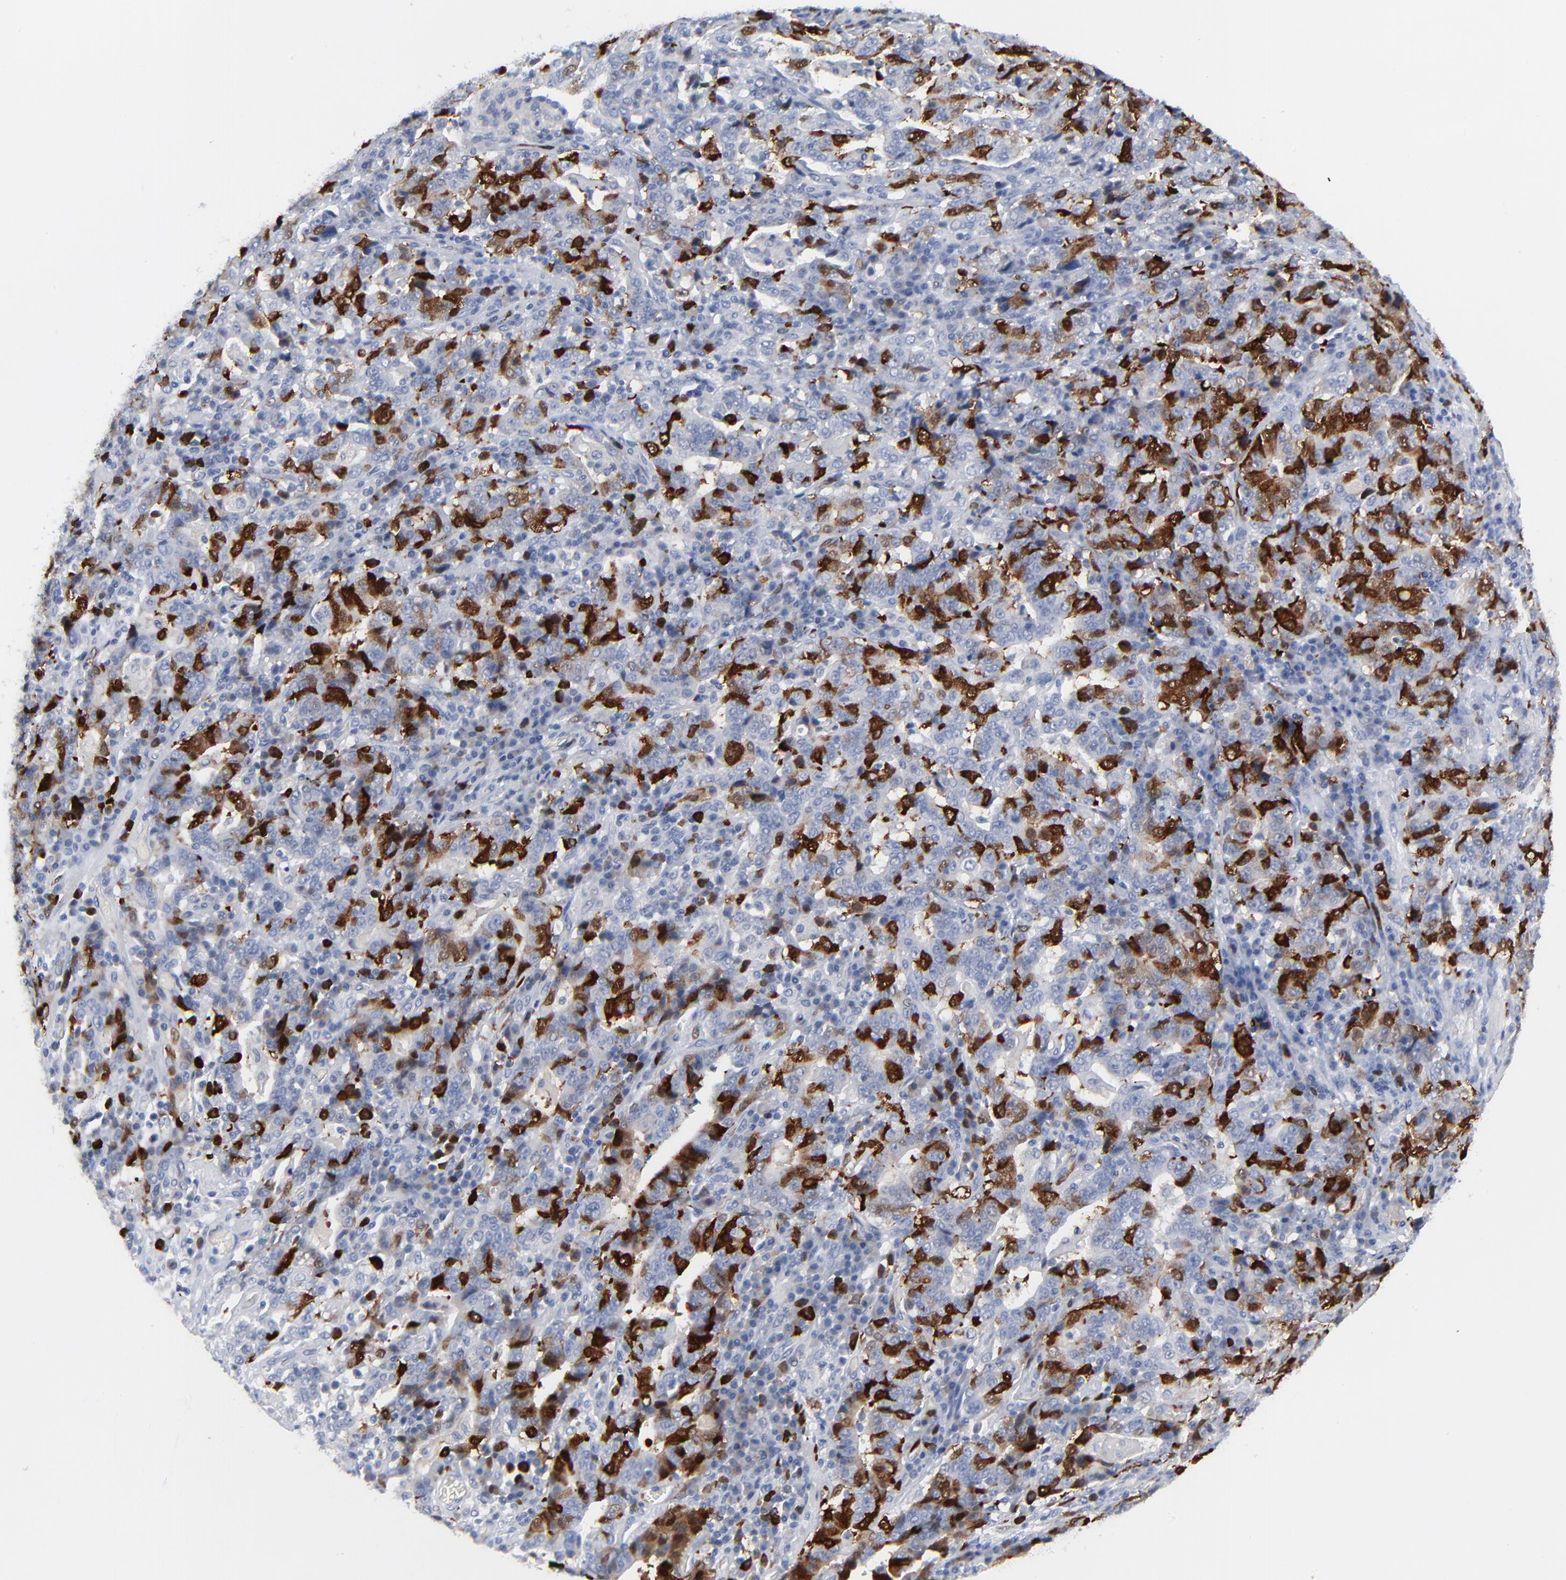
{"staining": {"intensity": "strong", "quantity": "25%-75%", "location": "cytoplasmic/membranous,nuclear"}, "tissue": "stomach cancer", "cell_type": "Tumor cells", "image_type": "cancer", "snomed": [{"axis": "morphology", "description": "Normal tissue, NOS"}, {"axis": "morphology", "description": "Adenocarcinoma, NOS"}, {"axis": "topography", "description": "Stomach, upper"}, {"axis": "topography", "description": "Stomach"}], "caption": "High-power microscopy captured an immunohistochemistry micrograph of stomach cancer (adenocarcinoma), revealing strong cytoplasmic/membranous and nuclear expression in approximately 25%-75% of tumor cells. The staining was performed using DAB (3,3'-diaminobenzidine), with brown indicating positive protein expression. Nuclei are stained blue with hematoxylin.", "gene": "CDK1", "patient": {"sex": "male", "age": 59}}